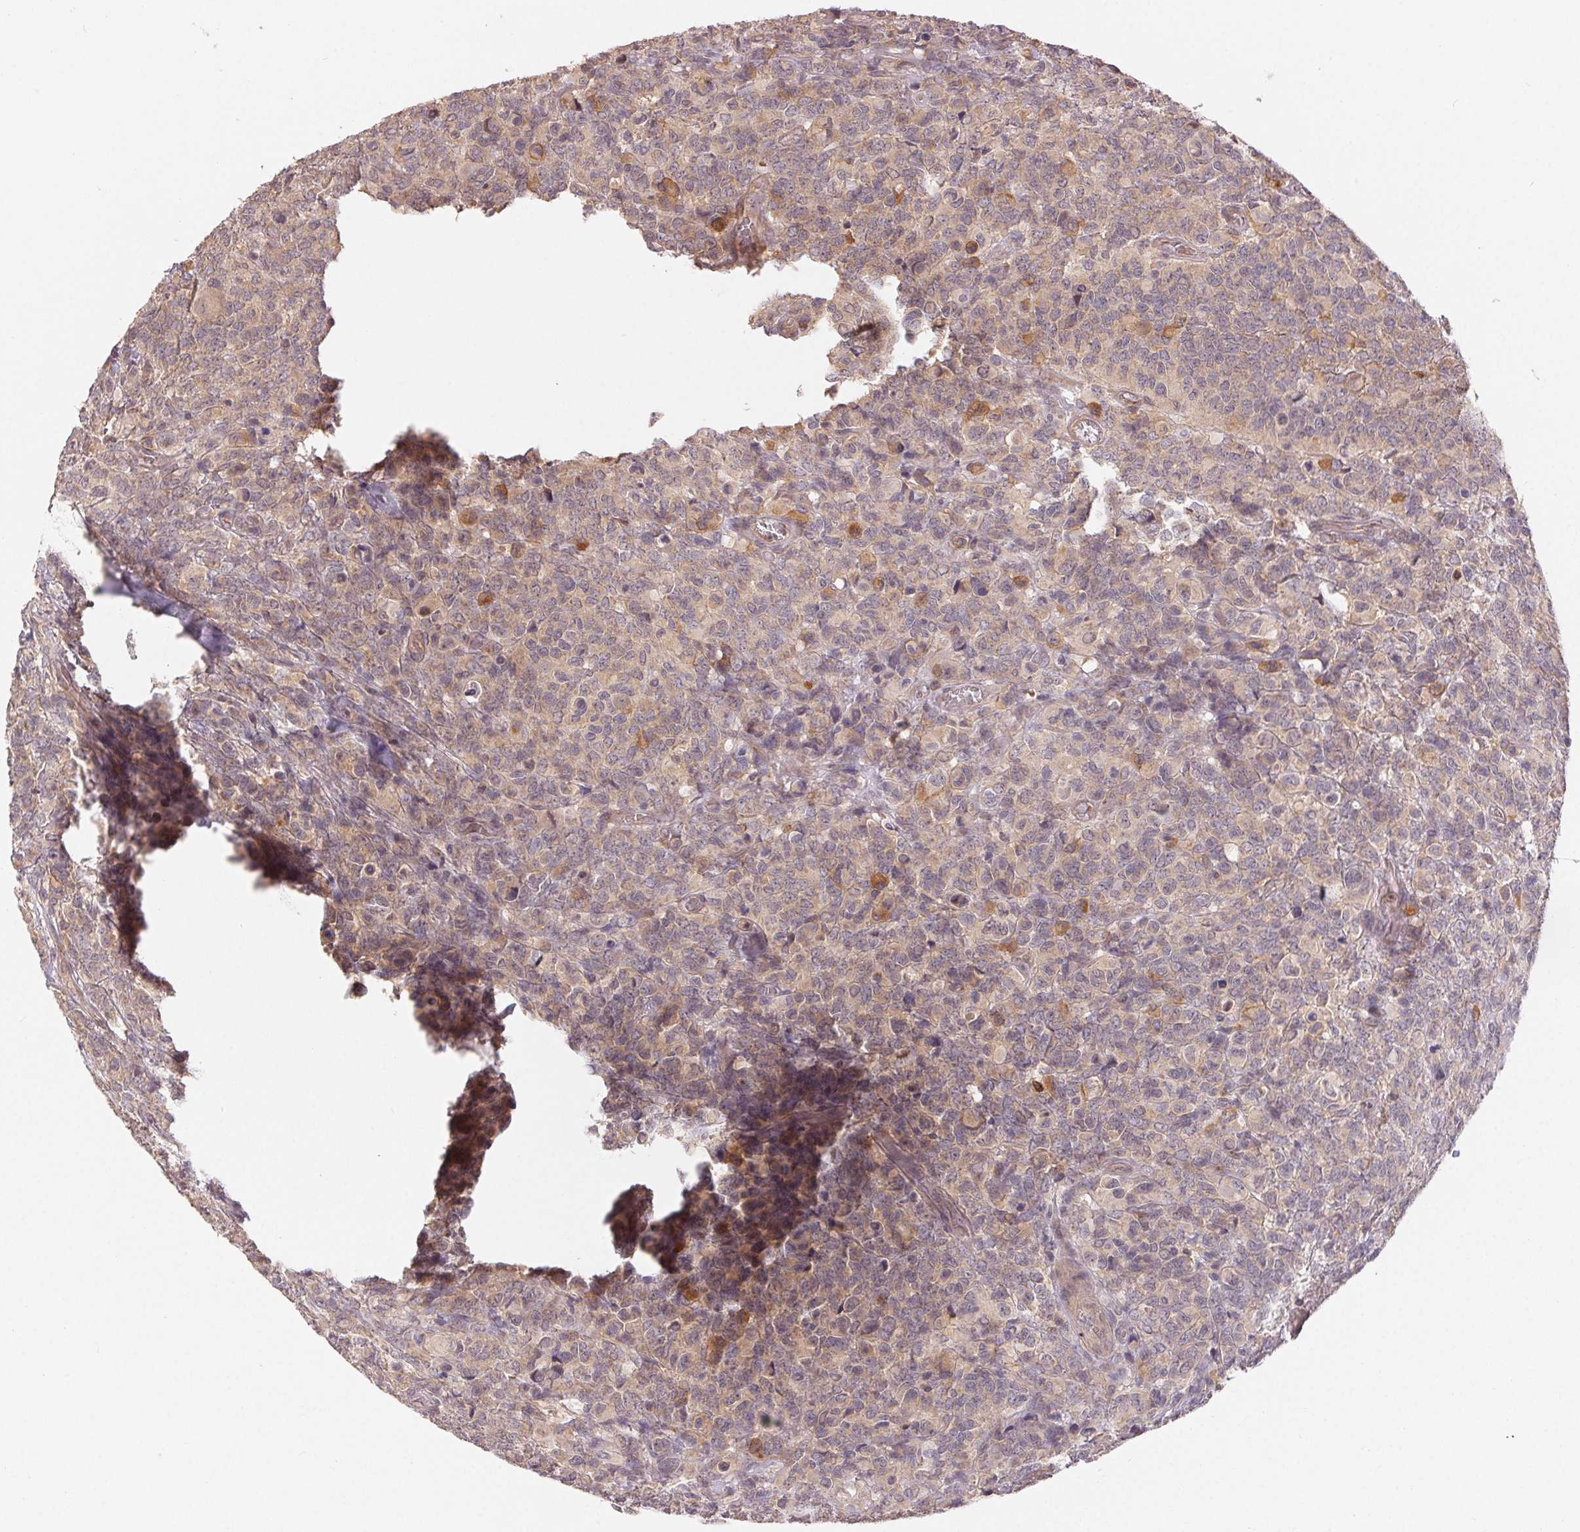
{"staining": {"intensity": "weak", "quantity": "<25%", "location": "cytoplasmic/membranous"}, "tissue": "glioma", "cell_type": "Tumor cells", "image_type": "cancer", "snomed": [{"axis": "morphology", "description": "Glioma, malignant, High grade"}, {"axis": "topography", "description": "Brain"}], "caption": "A photomicrograph of glioma stained for a protein displays no brown staining in tumor cells.", "gene": "MAPKAPK2", "patient": {"sex": "male", "age": 39}}